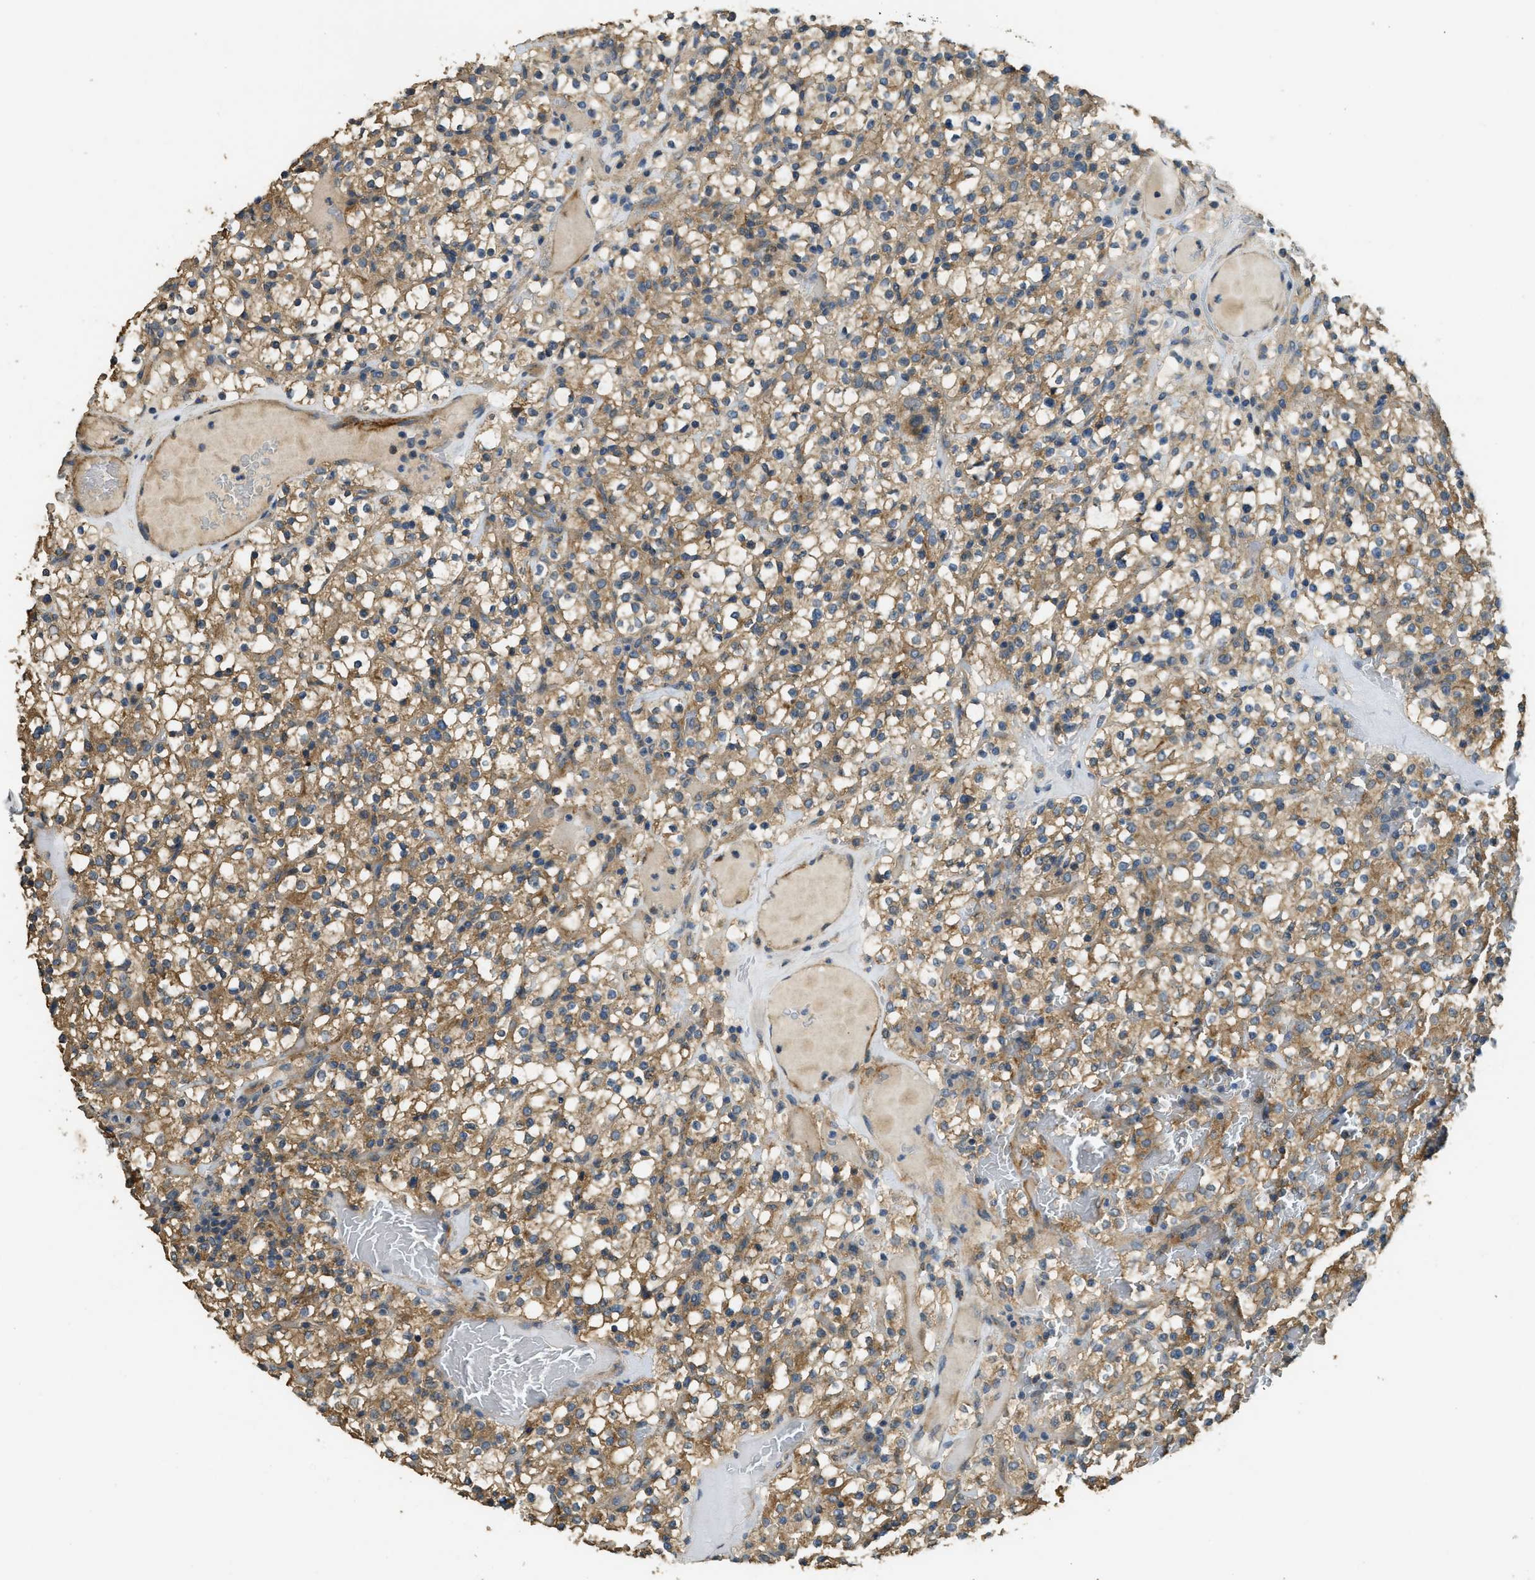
{"staining": {"intensity": "moderate", "quantity": ">75%", "location": "cytoplasmic/membranous"}, "tissue": "renal cancer", "cell_type": "Tumor cells", "image_type": "cancer", "snomed": [{"axis": "morphology", "description": "Normal tissue, NOS"}, {"axis": "morphology", "description": "Adenocarcinoma, NOS"}, {"axis": "topography", "description": "Kidney"}], "caption": "Adenocarcinoma (renal) stained with a brown dye demonstrates moderate cytoplasmic/membranous positive expression in approximately >75% of tumor cells.", "gene": "CD276", "patient": {"sex": "female", "age": 72}}